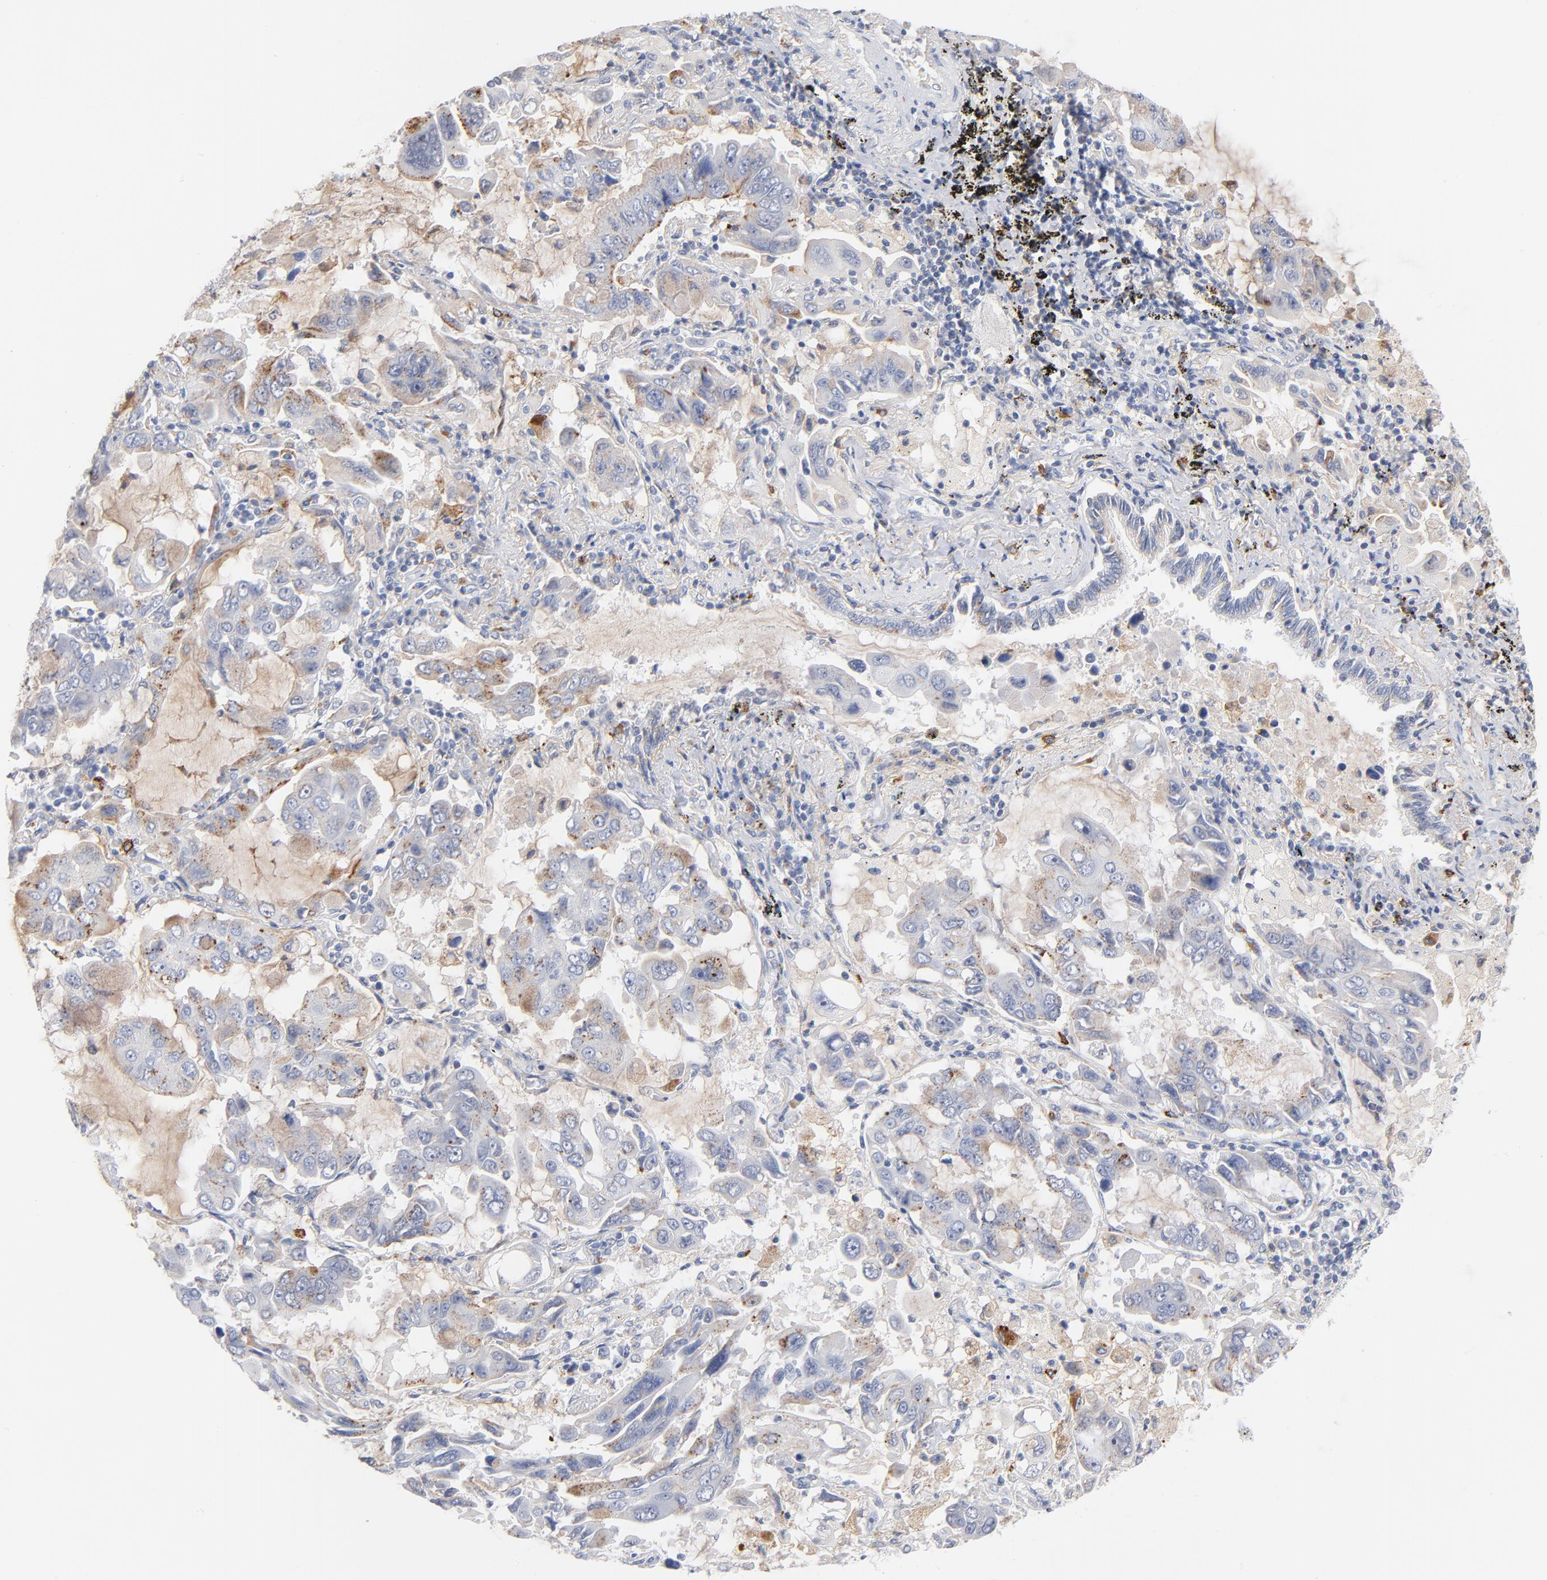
{"staining": {"intensity": "weak", "quantity": "25%-75%", "location": "cytoplasmic/membranous"}, "tissue": "lung cancer", "cell_type": "Tumor cells", "image_type": "cancer", "snomed": [{"axis": "morphology", "description": "Adenocarcinoma, NOS"}, {"axis": "topography", "description": "Lung"}], "caption": "A high-resolution photomicrograph shows immunohistochemistry staining of lung adenocarcinoma, which demonstrates weak cytoplasmic/membranous positivity in approximately 25%-75% of tumor cells. (IHC, brightfield microscopy, high magnification).", "gene": "LTBP2", "patient": {"sex": "male", "age": 64}}